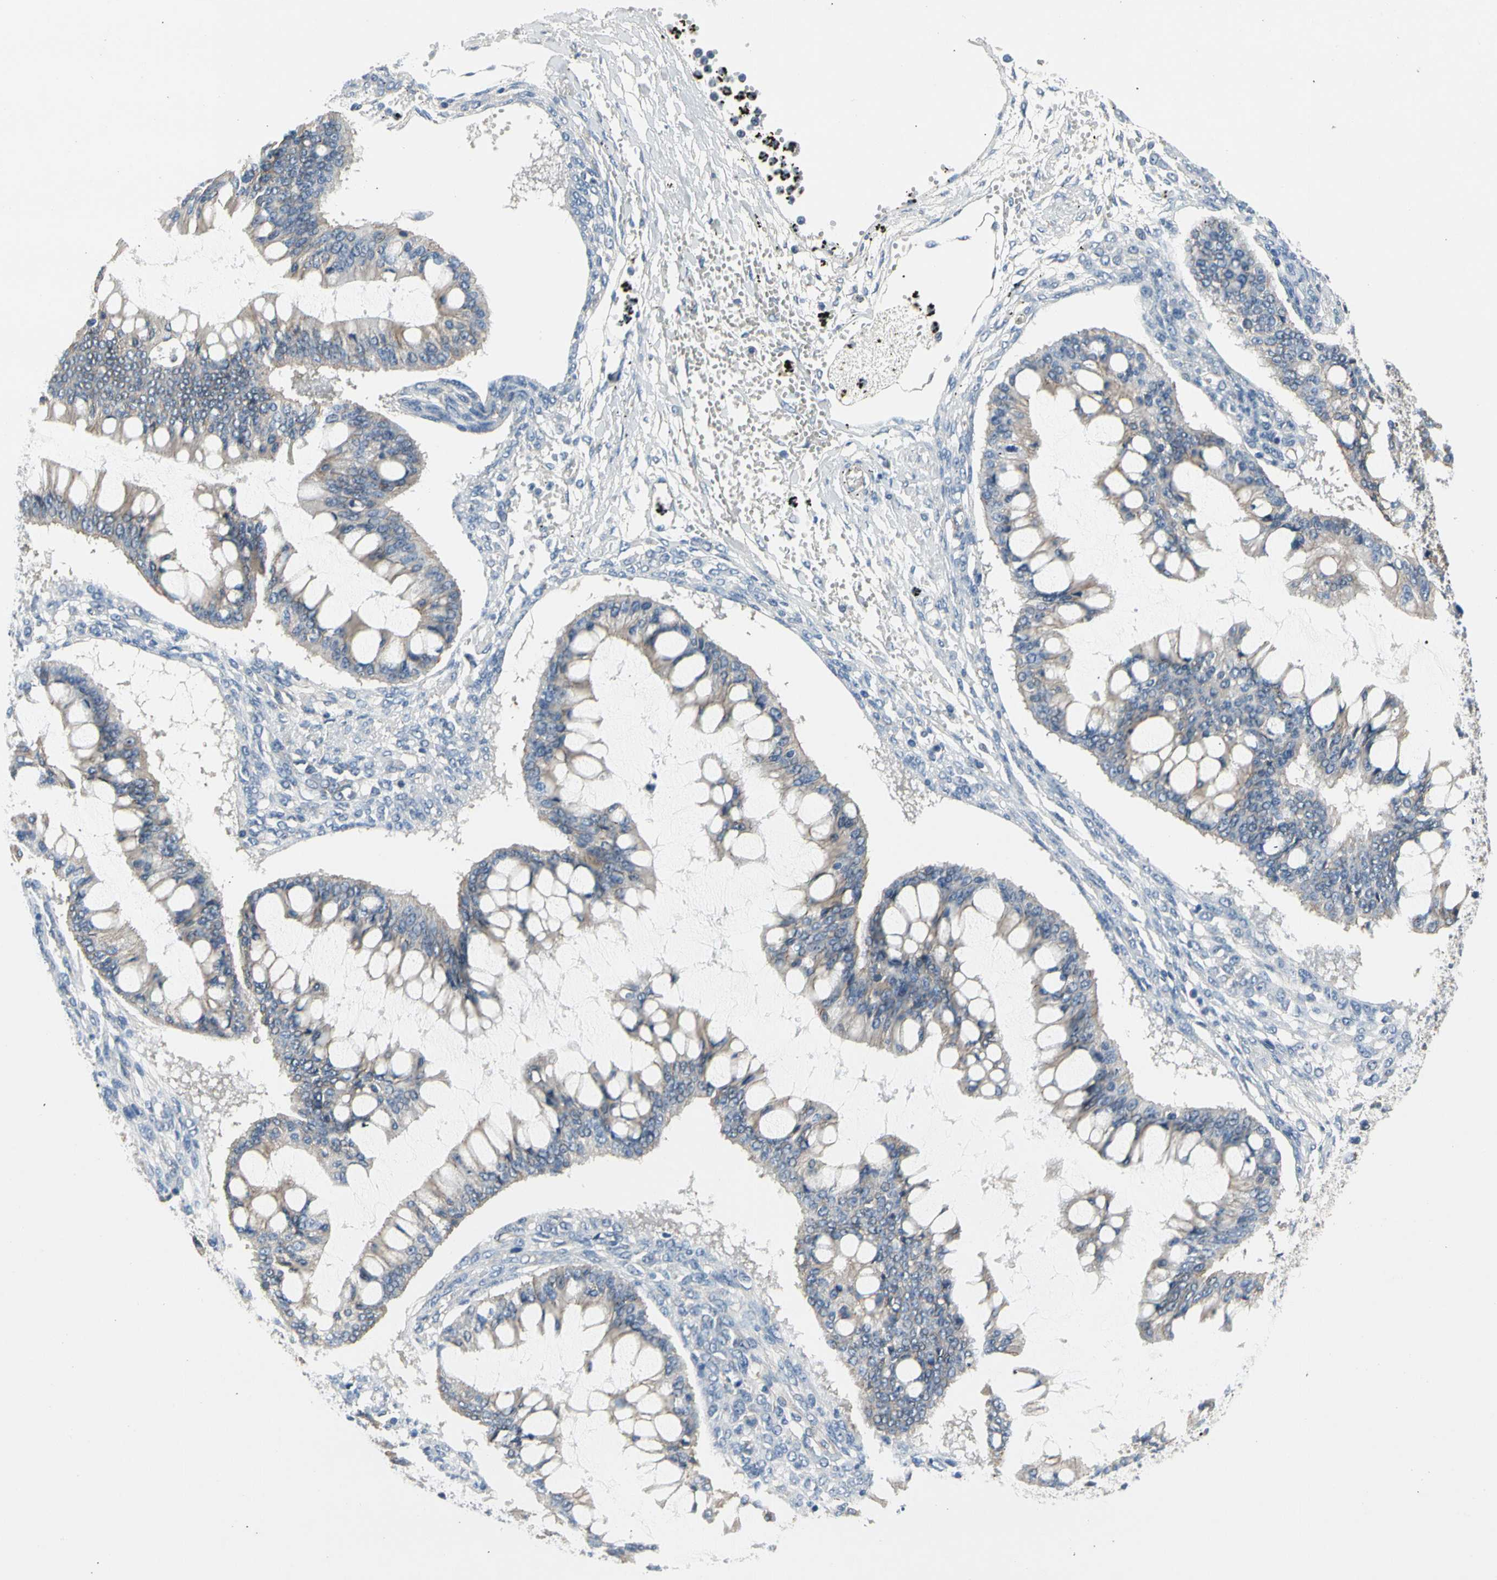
{"staining": {"intensity": "negative", "quantity": "none", "location": "none"}, "tissue": "ovarian cancer", "cell_type": "Tumor cells", "image_type": "cancer", "snomed": [{"axis": "morphology", "description": "Cystadenocarcinoma, mucinous, NOS"}, {"axis": "topography", "description": "Ovary"}], "caption": "Tumor cells are negative for protein expression in human ovarian cancer (mucinous cystadenocarcinoma).", "gene": "LGR6", "patient": {"sex": "female", "age": 73}}